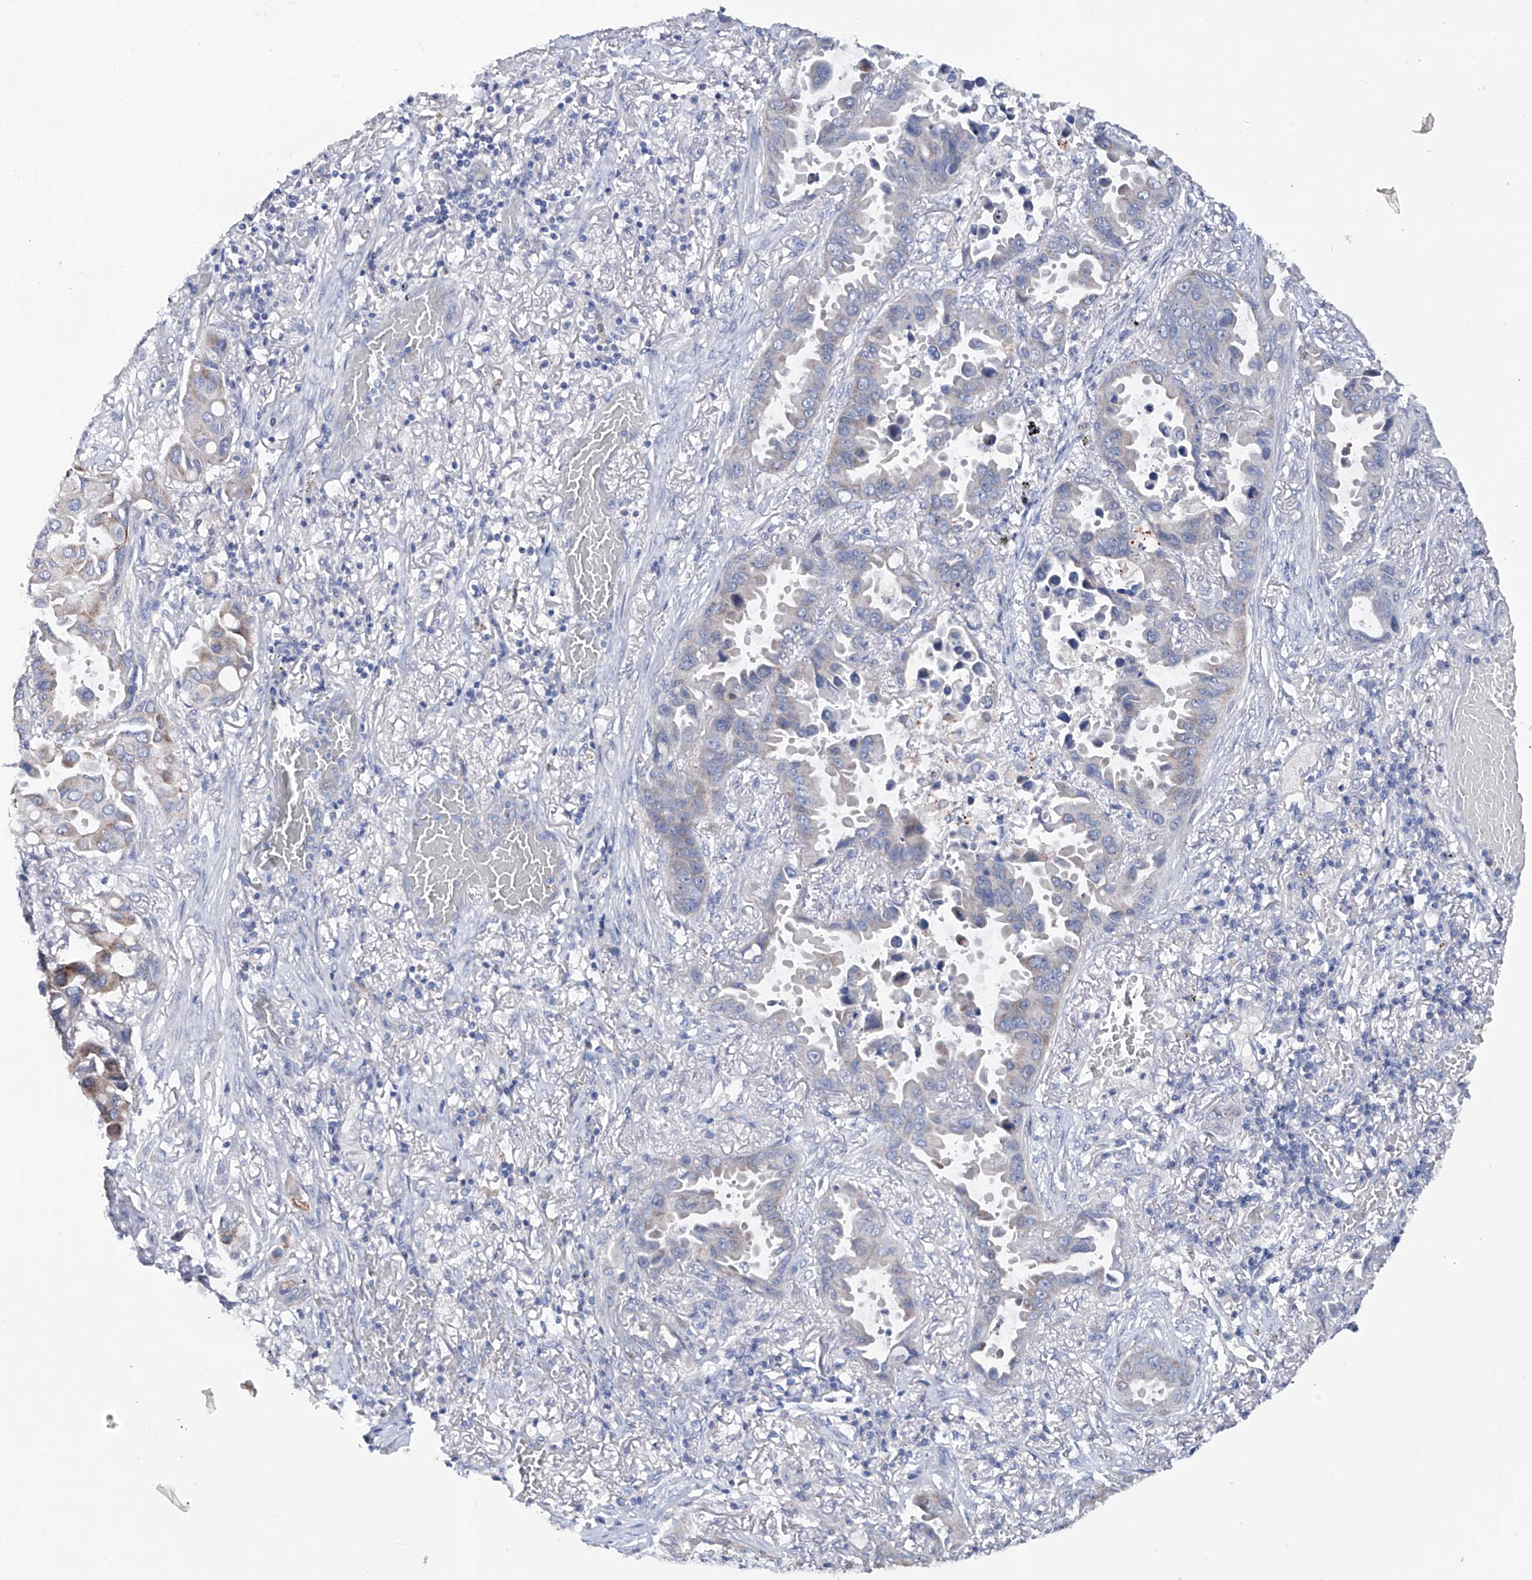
{"staining": {"intensity": "negative", "quantity": "none", "location": "none"}, "tissue": "lung cancer", "cell_type": "Tumor cells", "image_type": "cancer", "snomed": [{"axis": "morphology", "description": "Adenocarcinoma, NOS"}, {"axis": "topography", "description": "Lung"}], "caption": "IHC of human lung adenocarcinoma demonstrates no staining in tumor cells.", "gene": "KLHL17", "patient": {"sex": "male", "age": 64}}